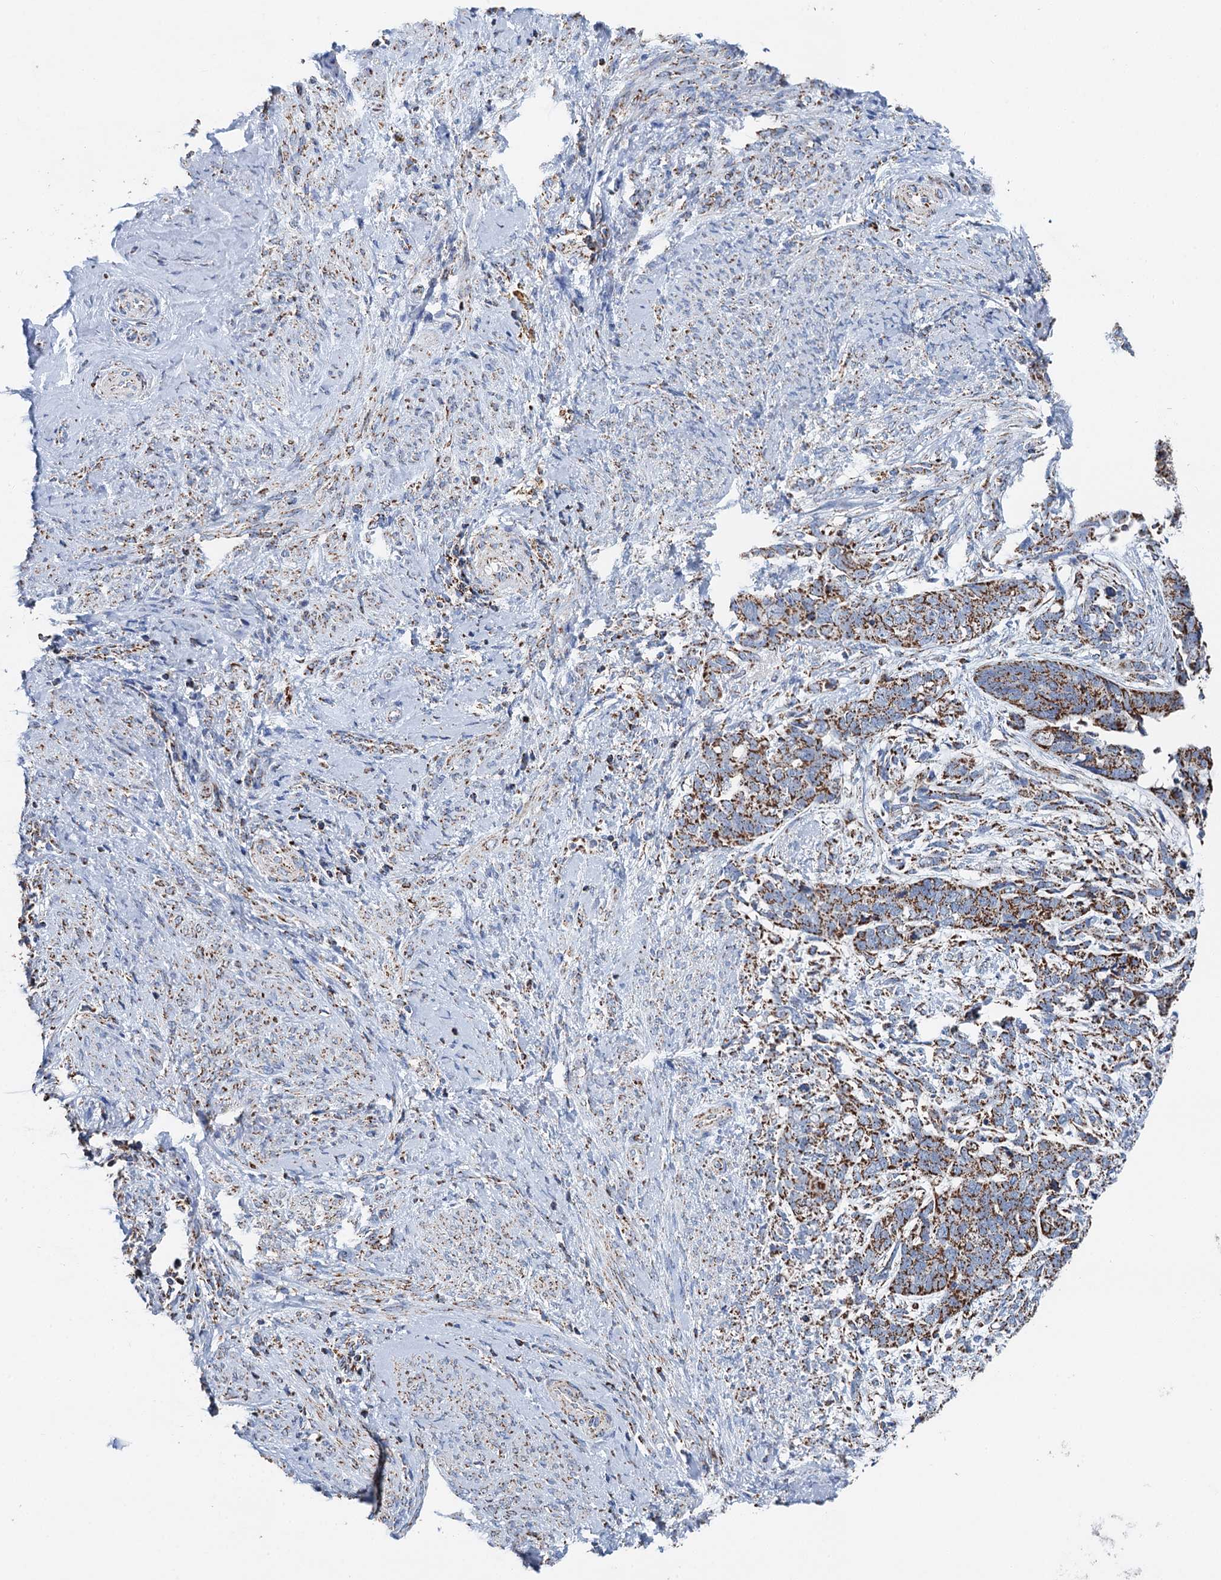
{"staining": {"intensity": "moderate", "quantity": "25%-75%", "location": "cytoplasmic/membranous"}, "tissue": "cervical cancer", "cell_type": "Tumor cells", "image_type": "cancer", "snomed": [{"axis": "morphology", "description": "Squamous cell carcinoma, NOS"}, {"axis": "topography", "description": "Cervix"}], "caption": "Immunohistochemical staining of human cervical cancer (squamous cell carcinoma) exhibits medium levels of moderate cytoplasmic/membranous staining in about 25%-75% of tumor cells.", "gene": "IVD", "patient": {"sex": "female", "age": 63}}